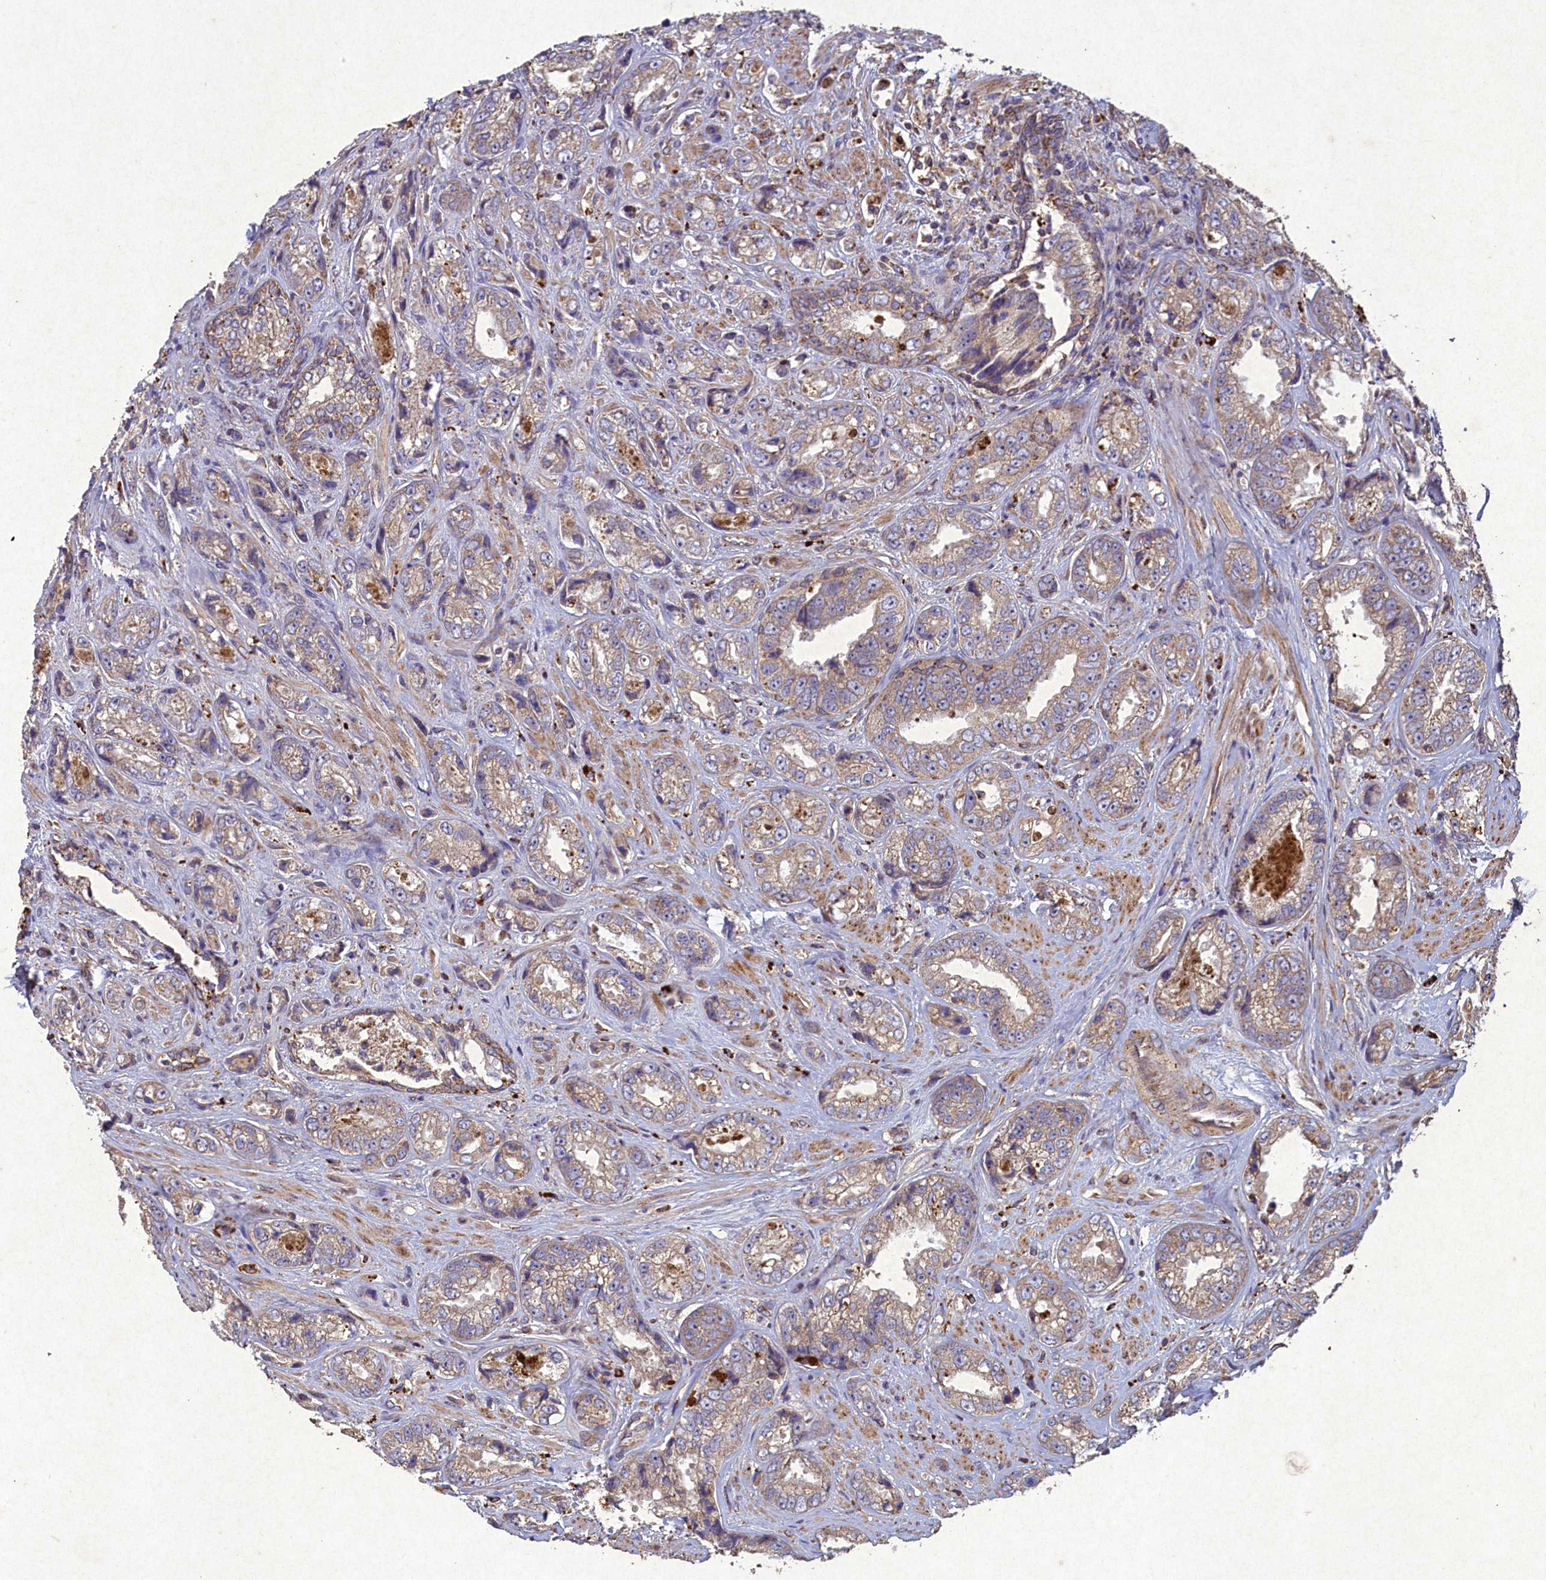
{"staining": {"intensity": "moderate", "quantity": "25%-75%", "location": "cytoplasmic/membranous"}, "tissue": "prostate cancer", "cell_type": "Tumor cells", "image_type": "cancer", "snomed": [{"axis": "morphology", "description": "Adenocarcinoma, High grade"}, {"axis": "topography", "description": "Prostate"}], "caption": "Moderate cytoplasmic/membranous expression for a protein is present in approximately 25%-75% of tumor cells of prostate adenocarcinoma (high-grade) using immunohistochemistry (IHC).", "gene": "CIAO2B", "patient": {"sex": "male", "age": 61}}